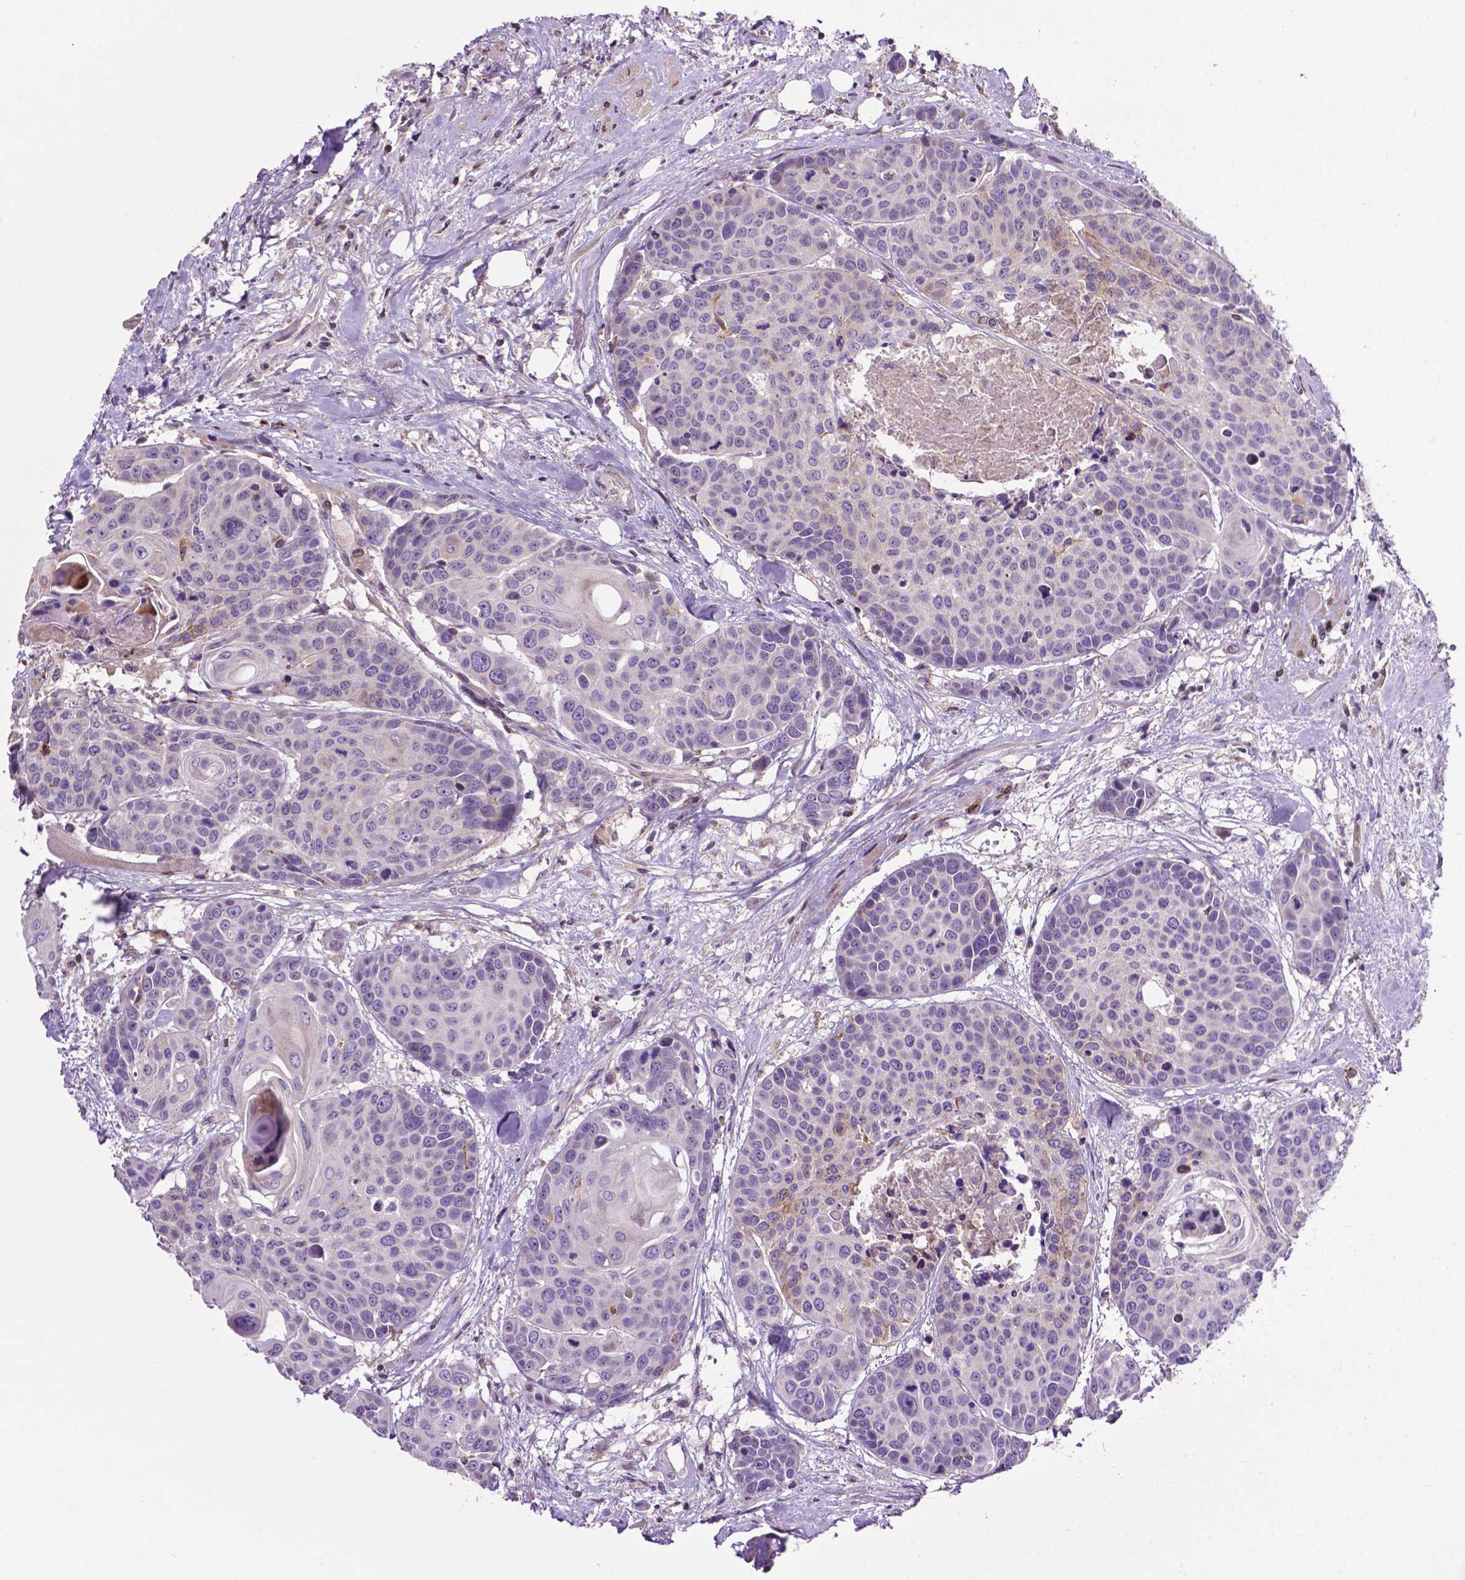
{"staining": {"intensity": "negative", "quantity": "none", "location": "none"}, "tissue": "head and neck cancer", "cell_type": "Tumor cells", "image_type": "cancer", "snomed": [{"axis": "morphology", "description": "Squamous cell carcinoma, NOS"}, {"axis": "topography", "description": "Oral tissue"}, {"axis": "topography", "description": "Head-Neck"}], "caption": "Photomicrograph shows no protein expression in tumor cells of squamous cell carcinoma (head and neck) tissue. (DAB (3,3'-diaminobenzidine) immunohistochemistry (IHC) with hematoxylin counter stain).", "gene": "SPNS2", "patient": {"sex": "male", "age": 56}}